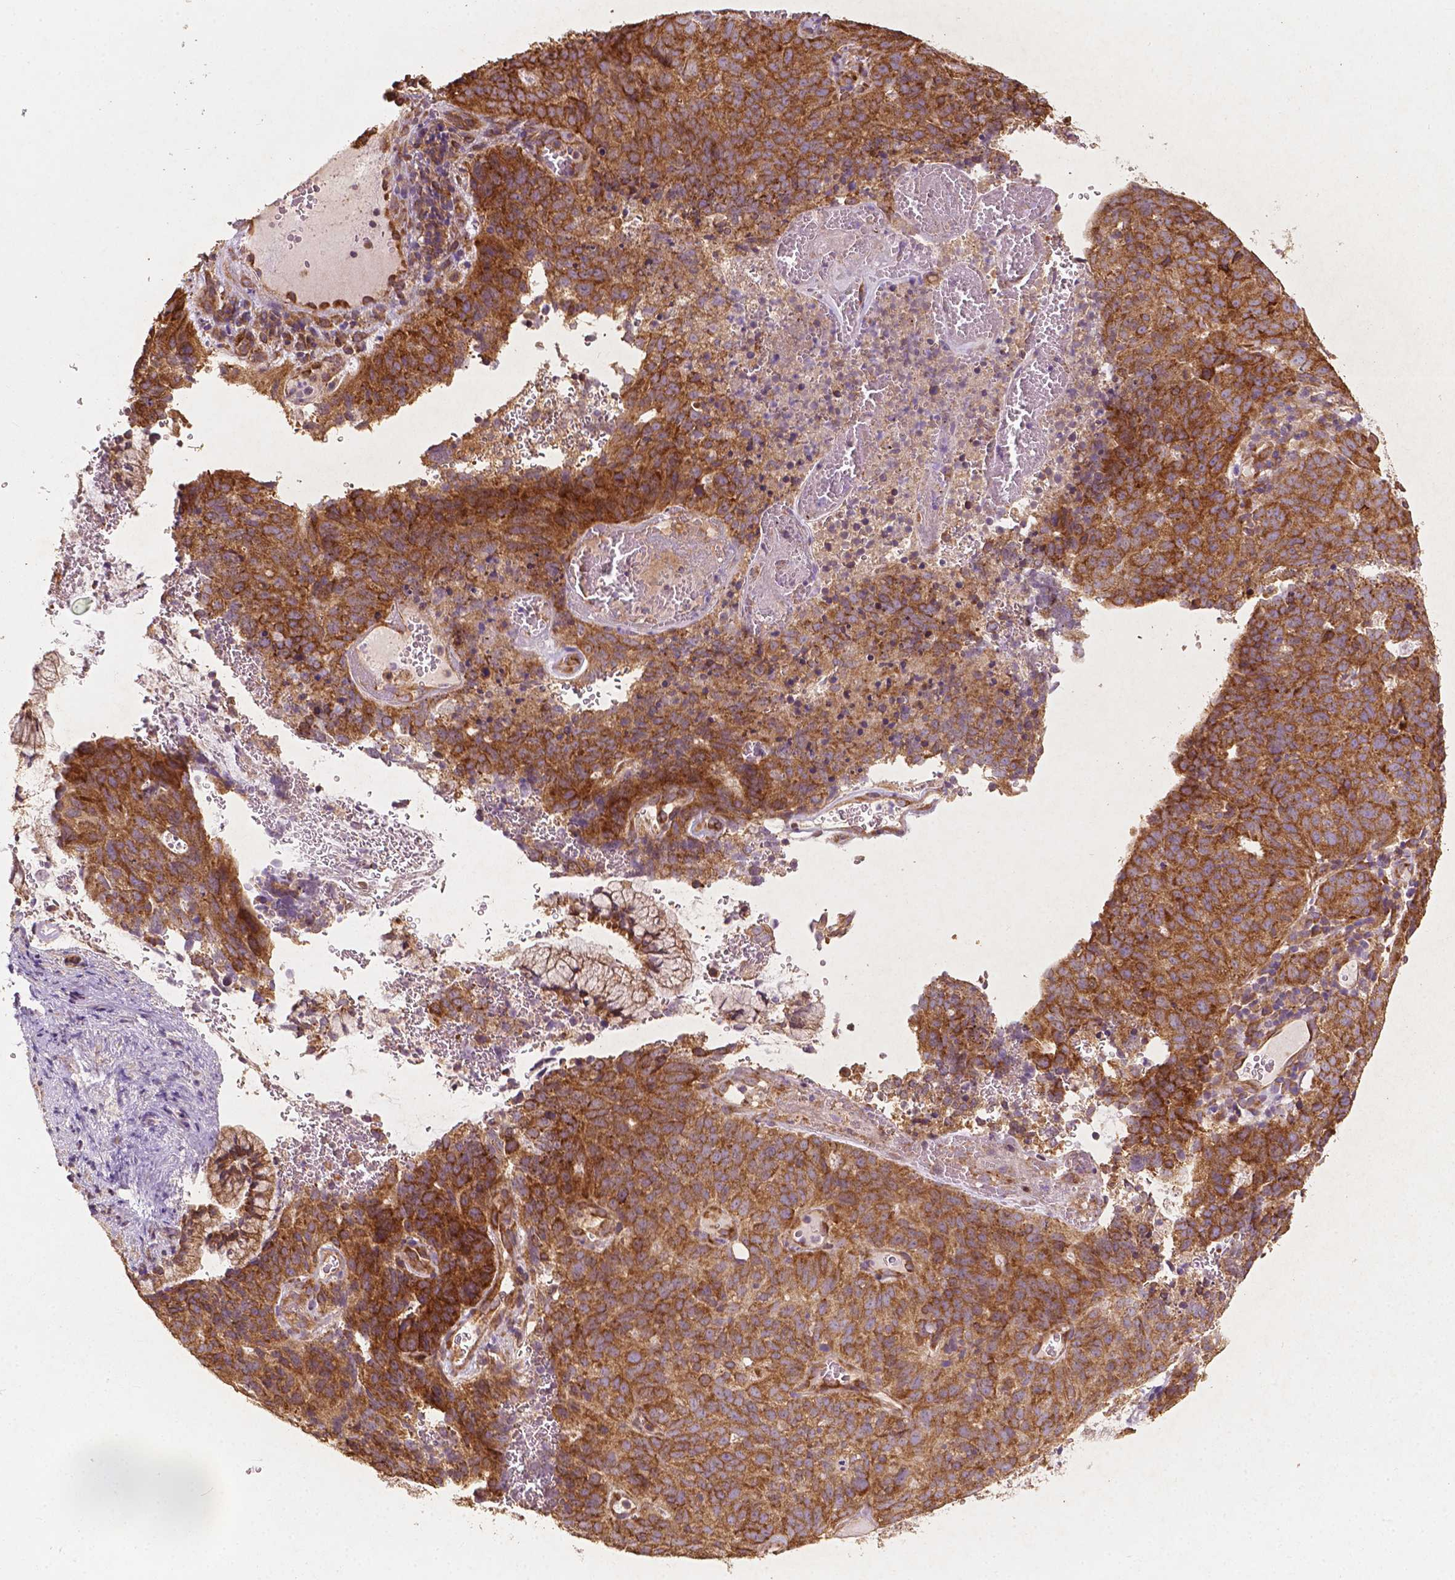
{"staining": {"intensity": "strong", "quantity": ">75%", "location": "cytoplasmic/membranous"}, "tissue": "cervical cancer", "cell_type": "Tumor cells", "image_type": "cancer", "snomed": [{"axis": "morphology", "description": "Adenocarcinoma, NOS"}, {"axis": "topography", "description": "Cervix"}], "caption": "High-power microscopy captured an IHC histopathology image of cervical cancer (adenocarcinoma), revealing strong cytoplasmic/membranous staining in about >75% of tumor cells. (Brightfield microscopy of DAB IHC at high magnification).", "gene": "G3BP1", "patient": {"sex": "female", "age": 38}}